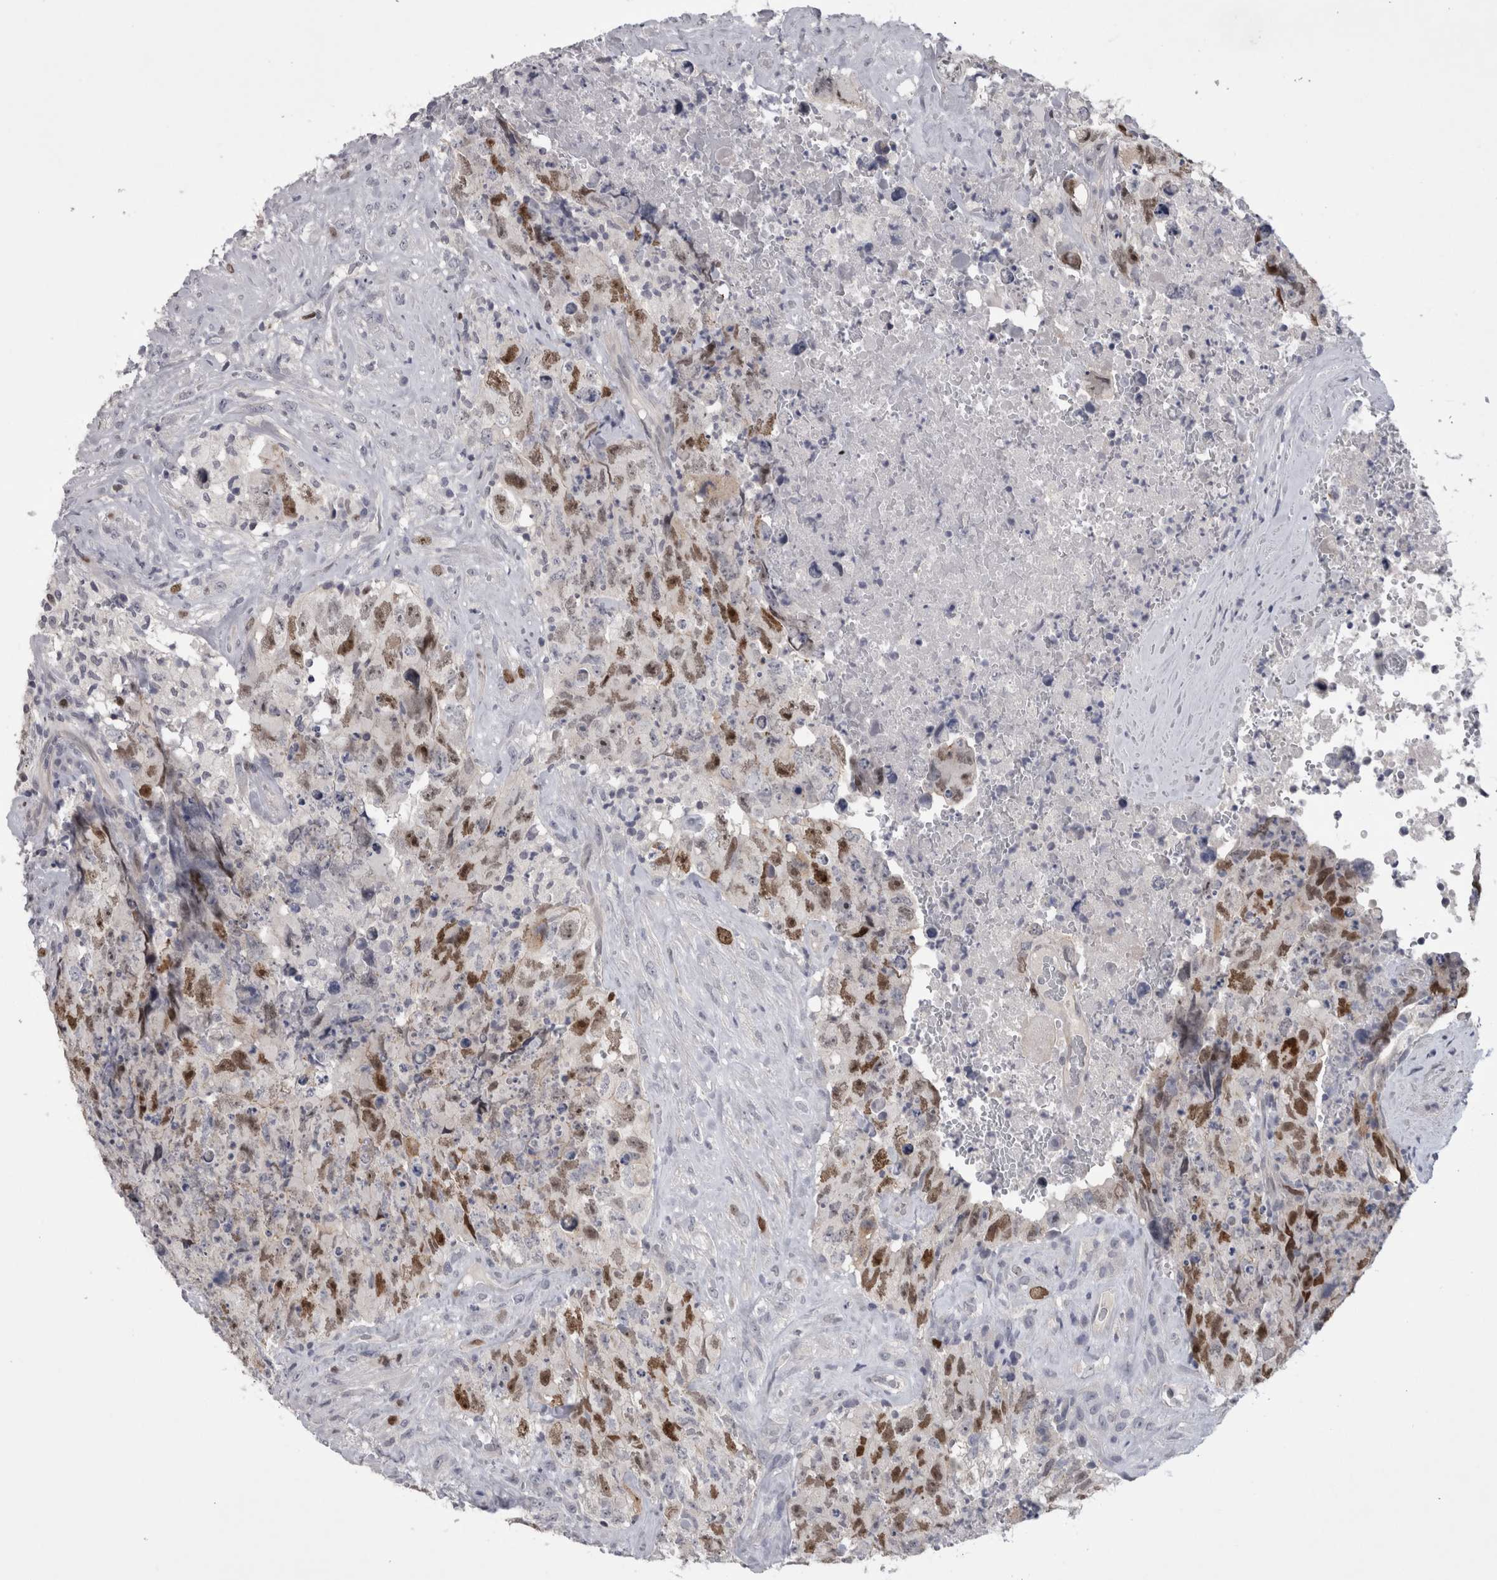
{"staining": {"intensity": "moderate", "quantity": ">75%", "location": "nuclear"}, "tissue": "testis cancer", "cell_type": "Tumor cells", "image_type": "cancer", "snomed": [{"axis": "morphology", "description": "Carcinoma, Embryonal, NOS"}, {"axis": "topography", "description": "Testis"}], "caption": "An image showing moderate nuclear positivity in about >75% of tumor cells in embryonal carcinoma (testis), as visualized by brown immunohistochemical staining.", "gene": "KIF18B", "patient": {"sex": "male", "age": 32}}